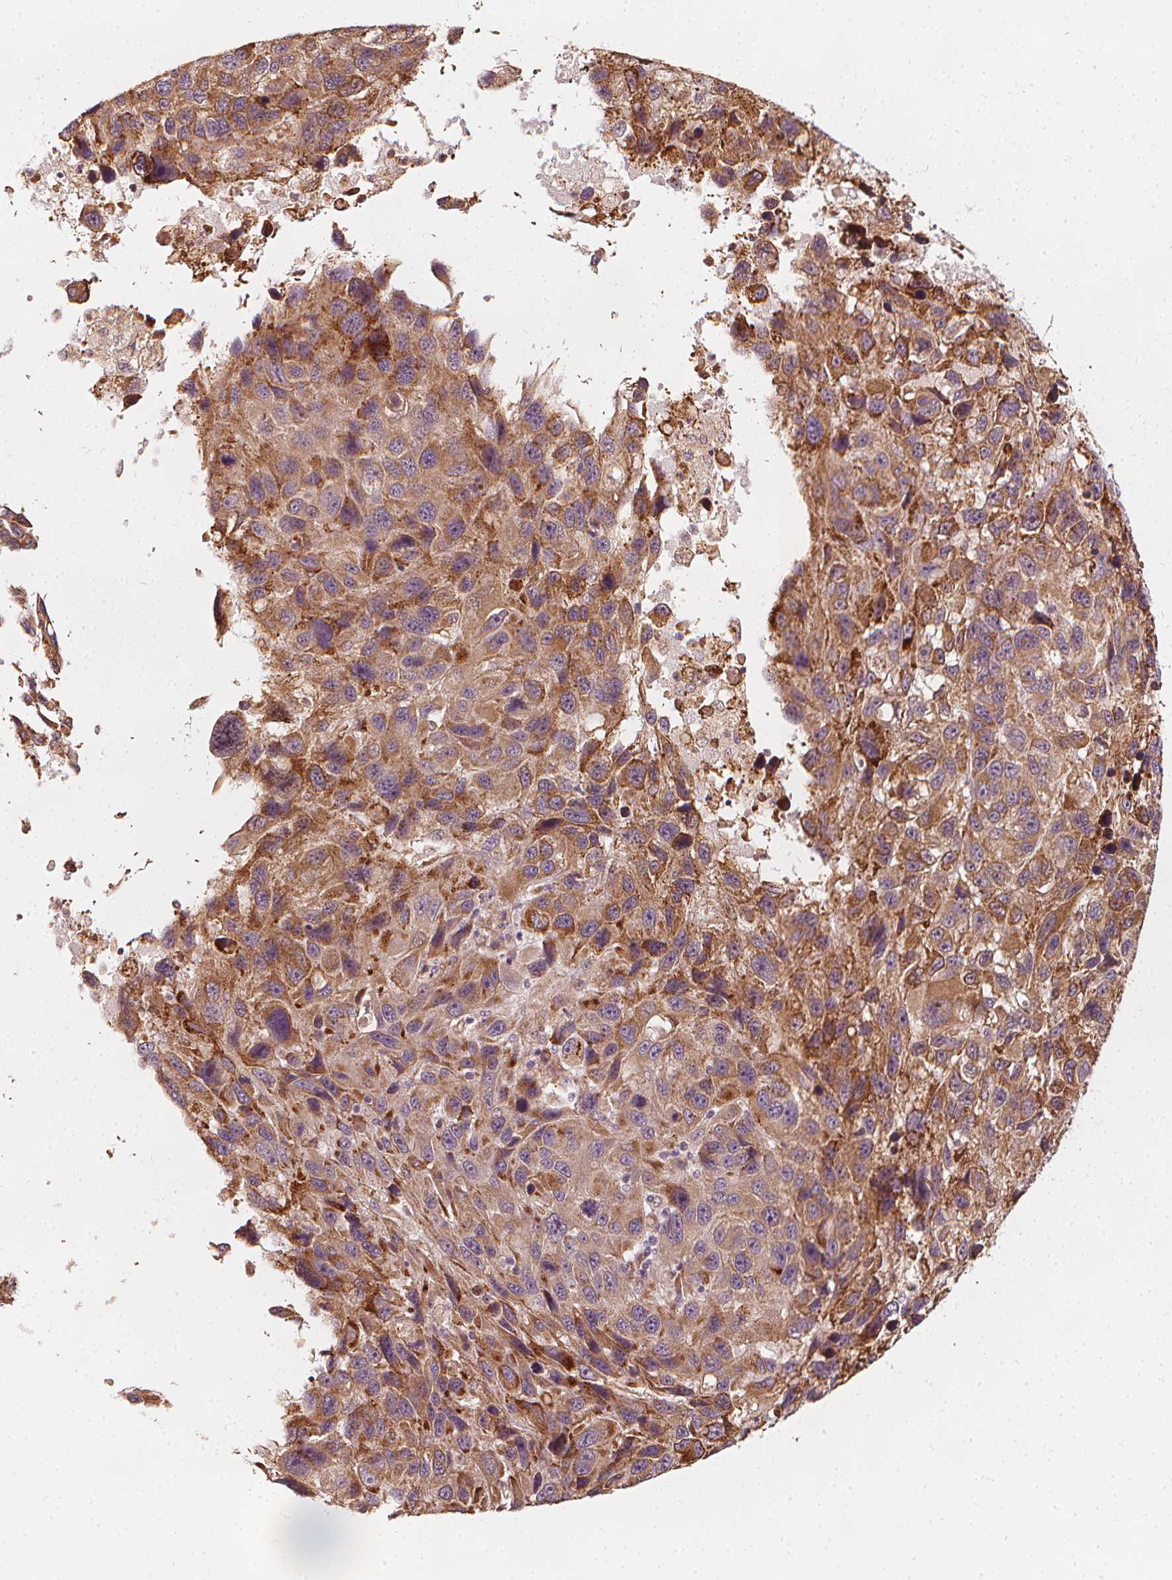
{"staining": {"intensity": "moderate", "quantity": ">75%", "location": "cytoplasmic/membranous"}, "tissue": "melanoma", "cell_type": "Tumor cells", "image_type": "cancer", "snomed": [{"axis": "morphology", "description": "Malignant melanoma, NOS"}, {"axis": "topography", "description": "Skin"}], "caption": "A high-resolution photomicrograph shows IHC staining of malignant melanoma, which exhibits moderate cytoplasmic/membranous positivity in approximately >75% of tumor cells.", "gene": "NPC1L1", "patient": {"sex": "male", "age": 53}}